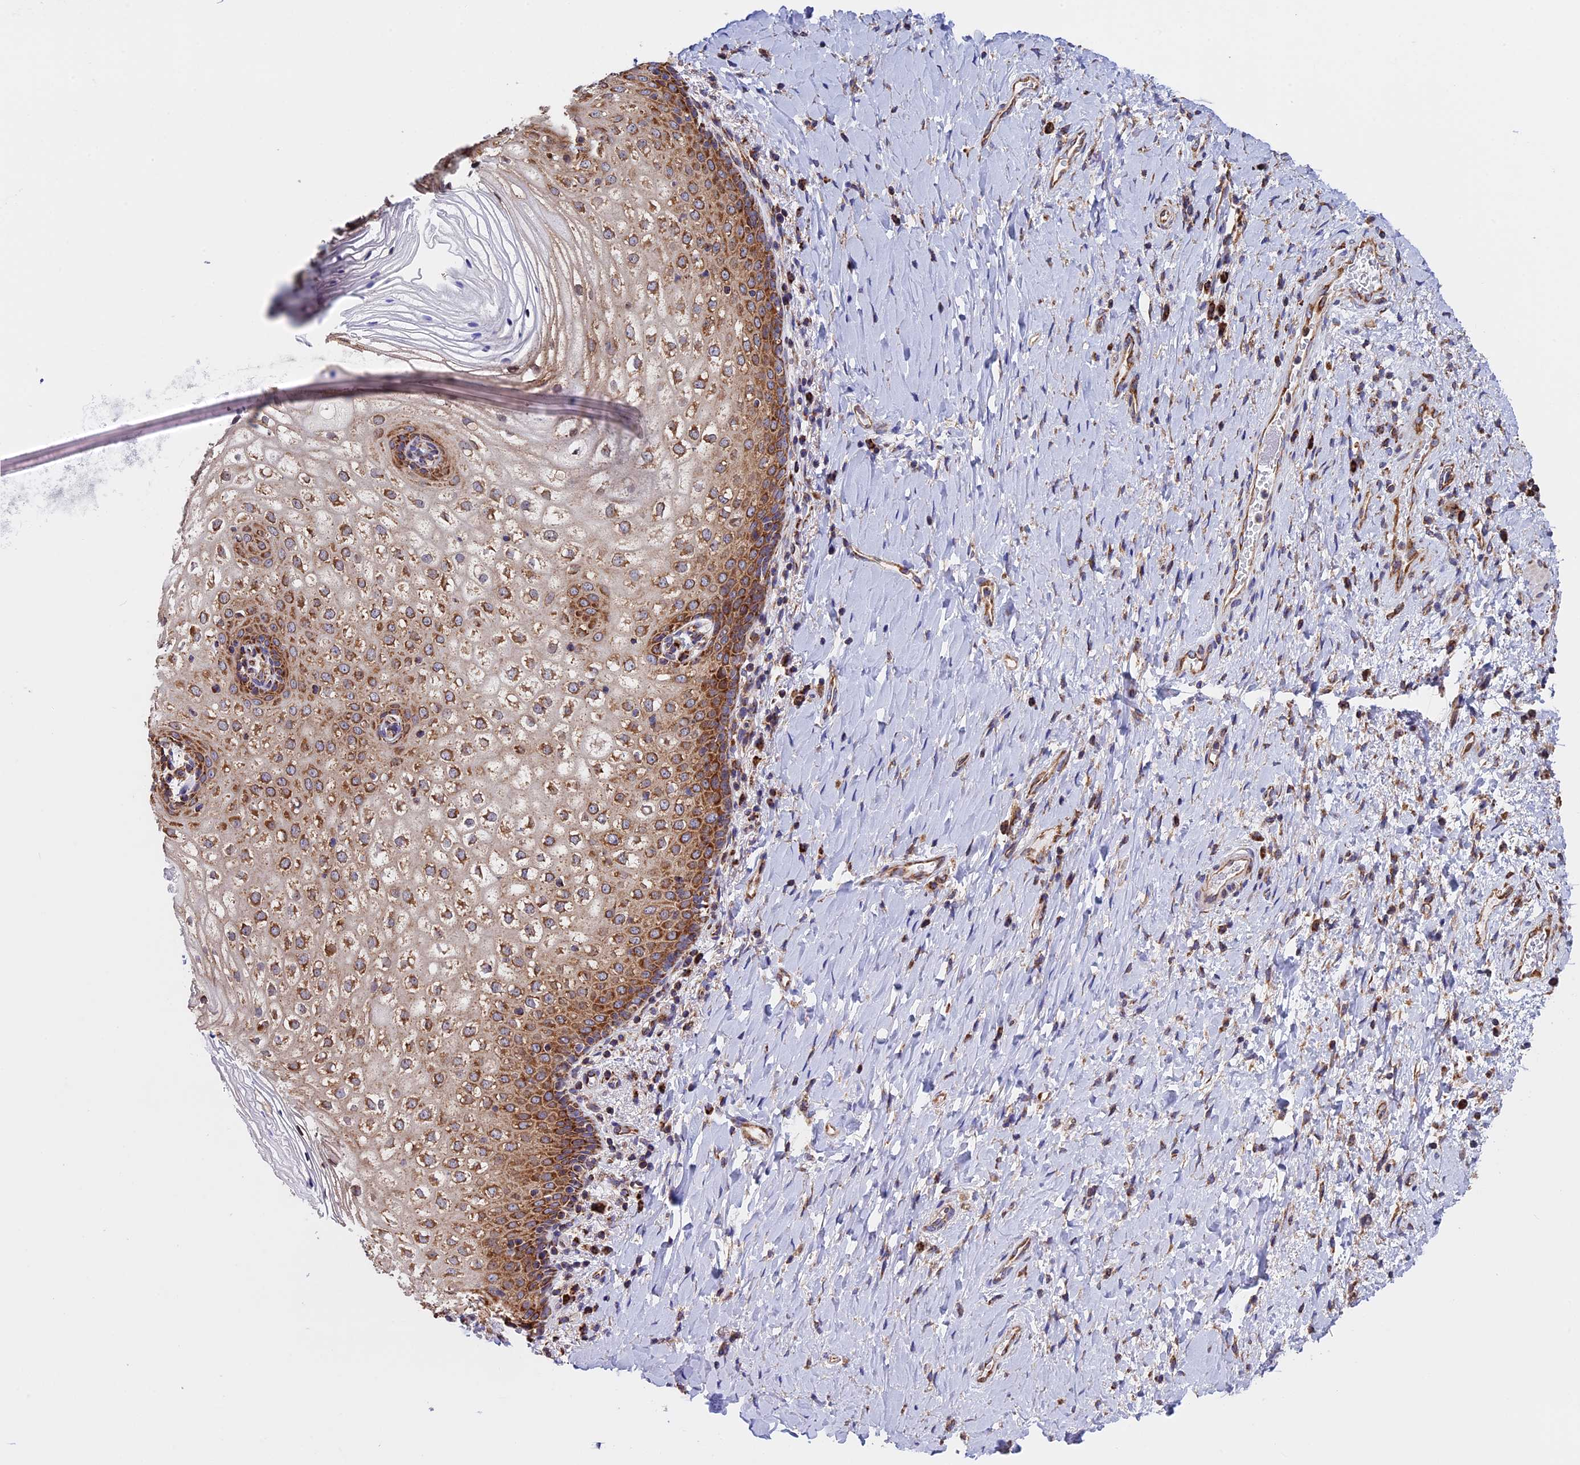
{"staining": {"intensity": "strong", "quantity": ">75%", "location": "cytoplasmic/membranous"}, "tissue": "vagina", "cell_type": "Squamous epithelial cells", "image_type": "normal", "snomed": [{"axis": "morphology", "description": "Normal tissue, NOS"}, {"axis": "topography", "description": "Vagina"}], "caption": "Vagina stained with IHC exhibits strong cytoplasmic/membranous staining in approximately >75% of squamous epithelial cells.", "gene": "SLC9A5", "patient": {"sex": "female", "age": 60}}